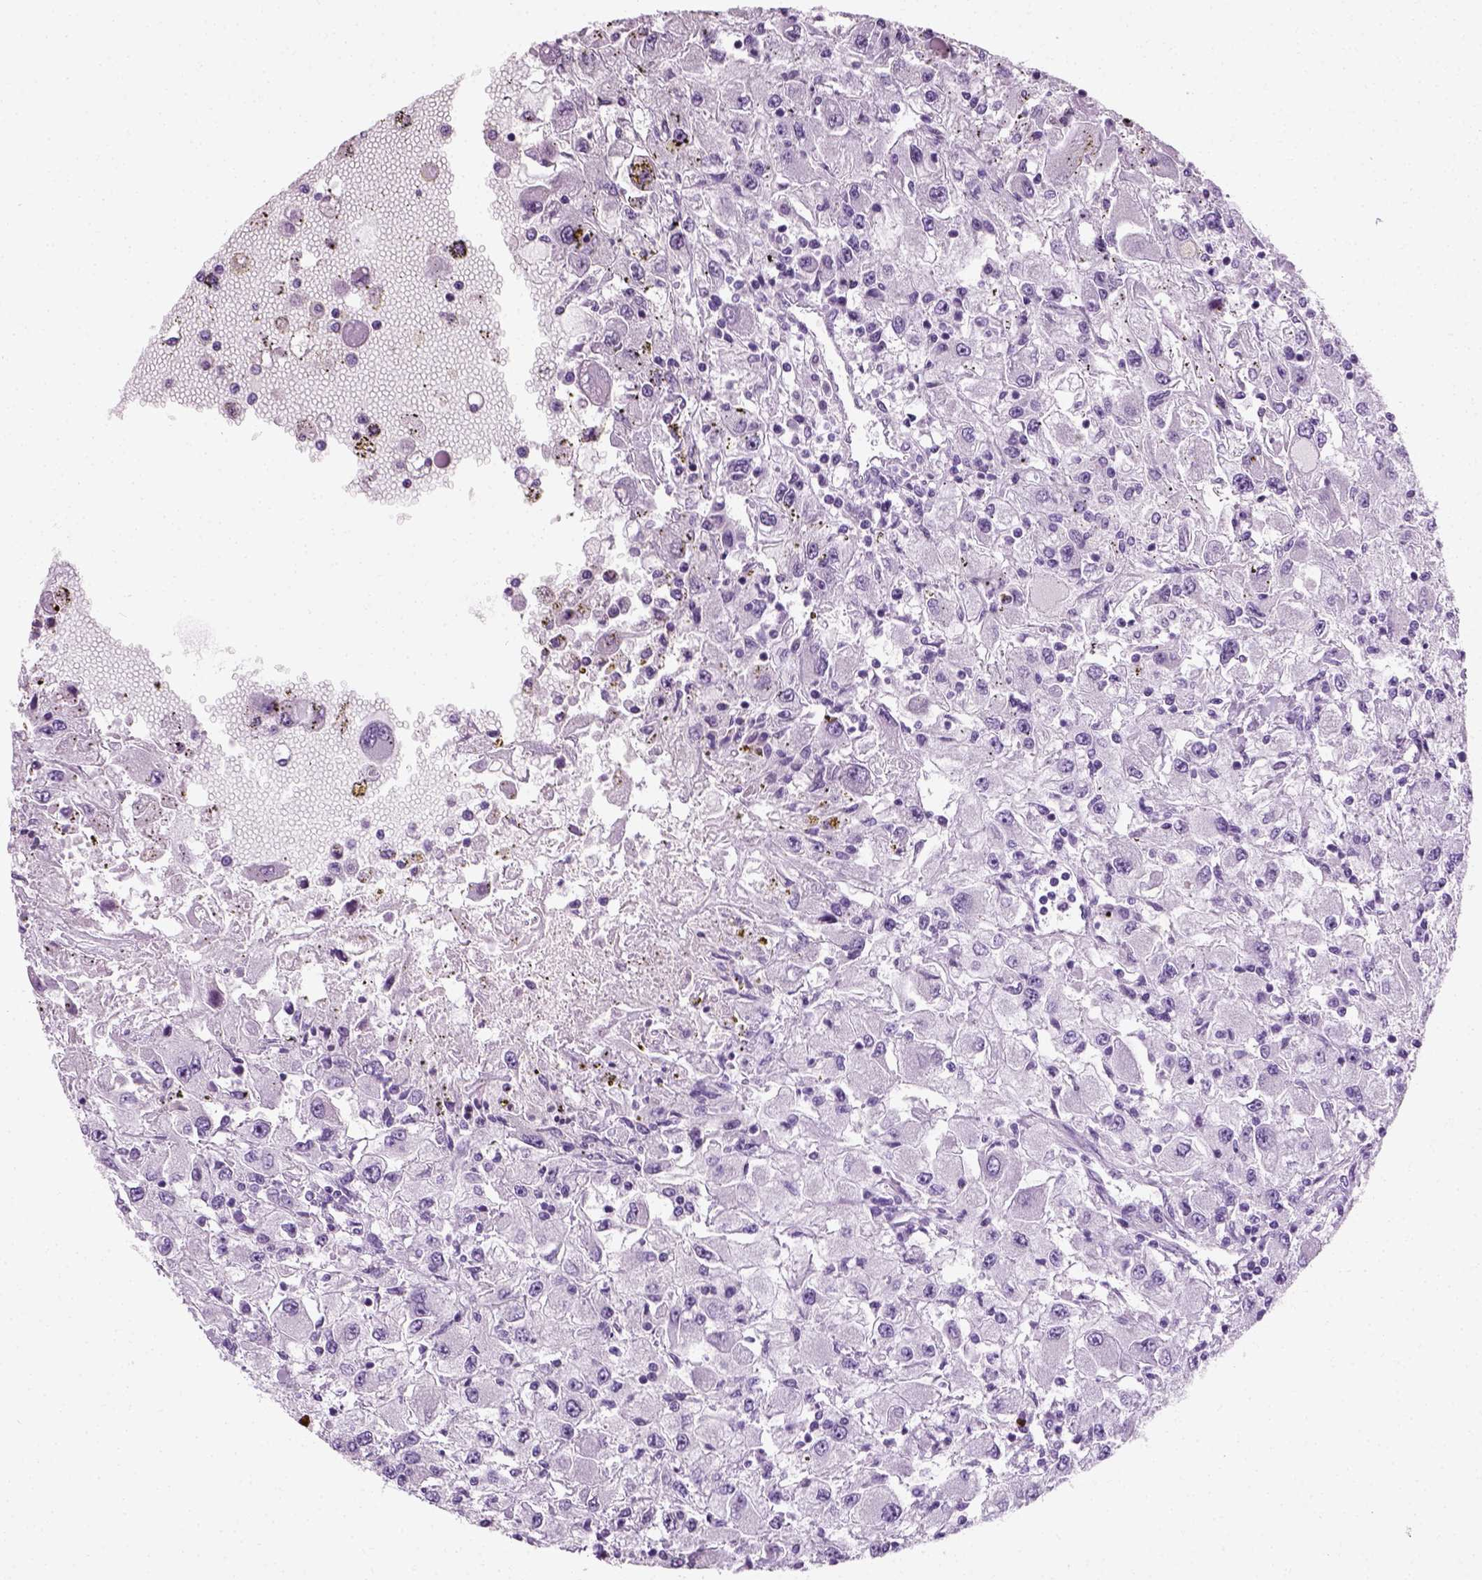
{"staining": {"intensity": "negative", "quantity": "none", "location": "none"}, "tissue": "renal cancer", "cell_type": "Tumor cells", "image_type": "cancer", "snomed": [{"axis": "morphology", "description": "Adenocarcinoma, NOS"}, {"axis": "topography", "description": "Kidney"}], "caption": "Micrograph shows no protein positivity in tumor cells of renal adenocarcinoma tissue.", "gene": "SPATA31E1", "patient": {"sex": "female", "age": 67}}